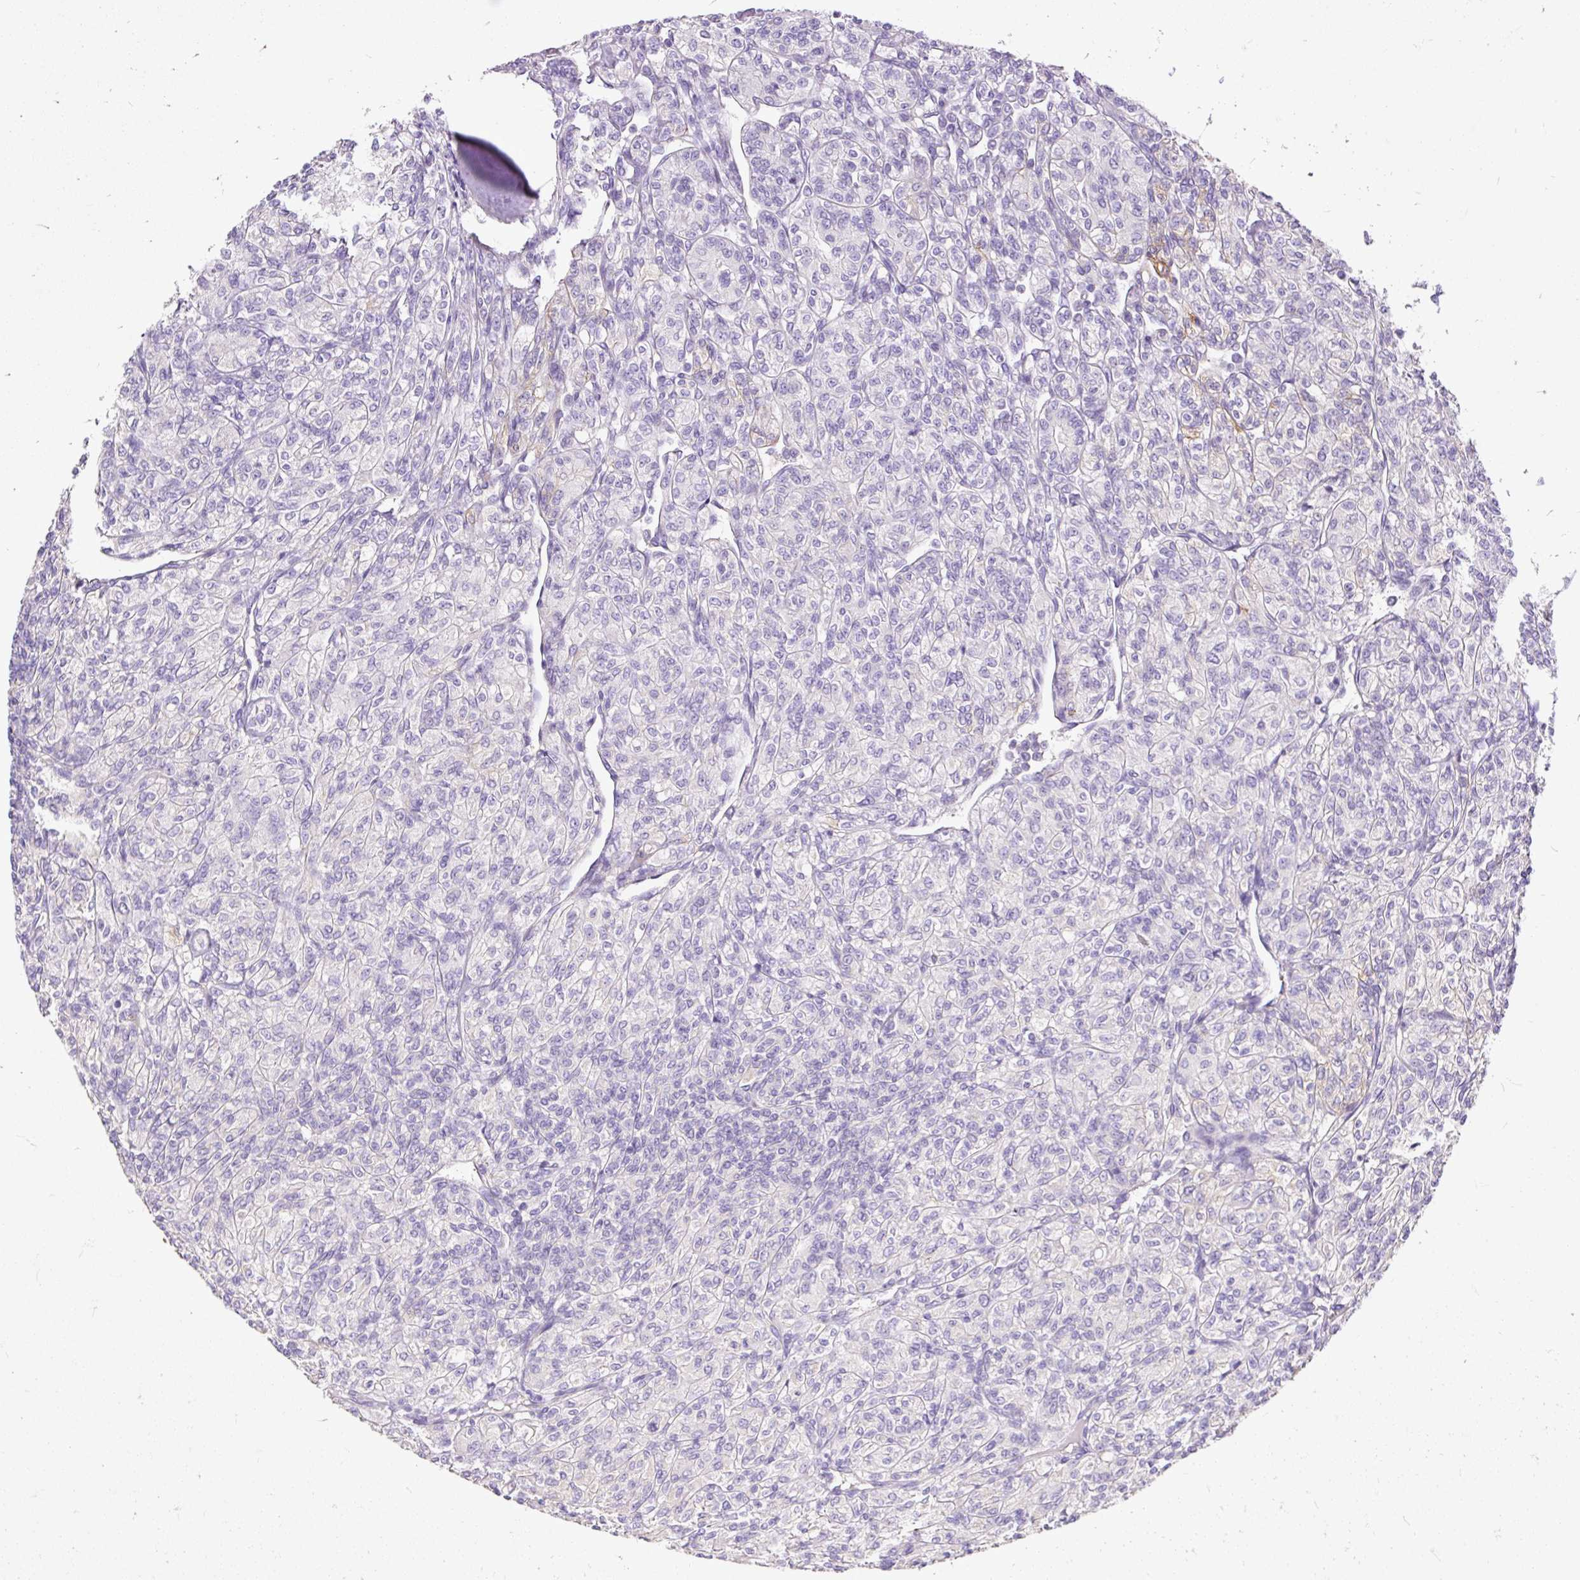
{"staining": {"intensity": "negative", "quantity": "none", "location": "none"}, "tissue": "renal cancer", "cell_type": "Tumor cells", "image_type": "cancer", "snomed": [{"axis": "morphology", "description": "Adenocarcinoma, NOS"}, {"axis": "topography", "description": "Kidney"}], "caption": "The photomicrograph reveals no significant positivity in tumor cells of renal cancer. (Stains: DAB immunohistochemistry (IHC) with hematoxylin counter stain, Microscopy: brightfield microscopy at high magnification).", "gene": "GBX1", "patient": {"sex": "male", "age": 77}}